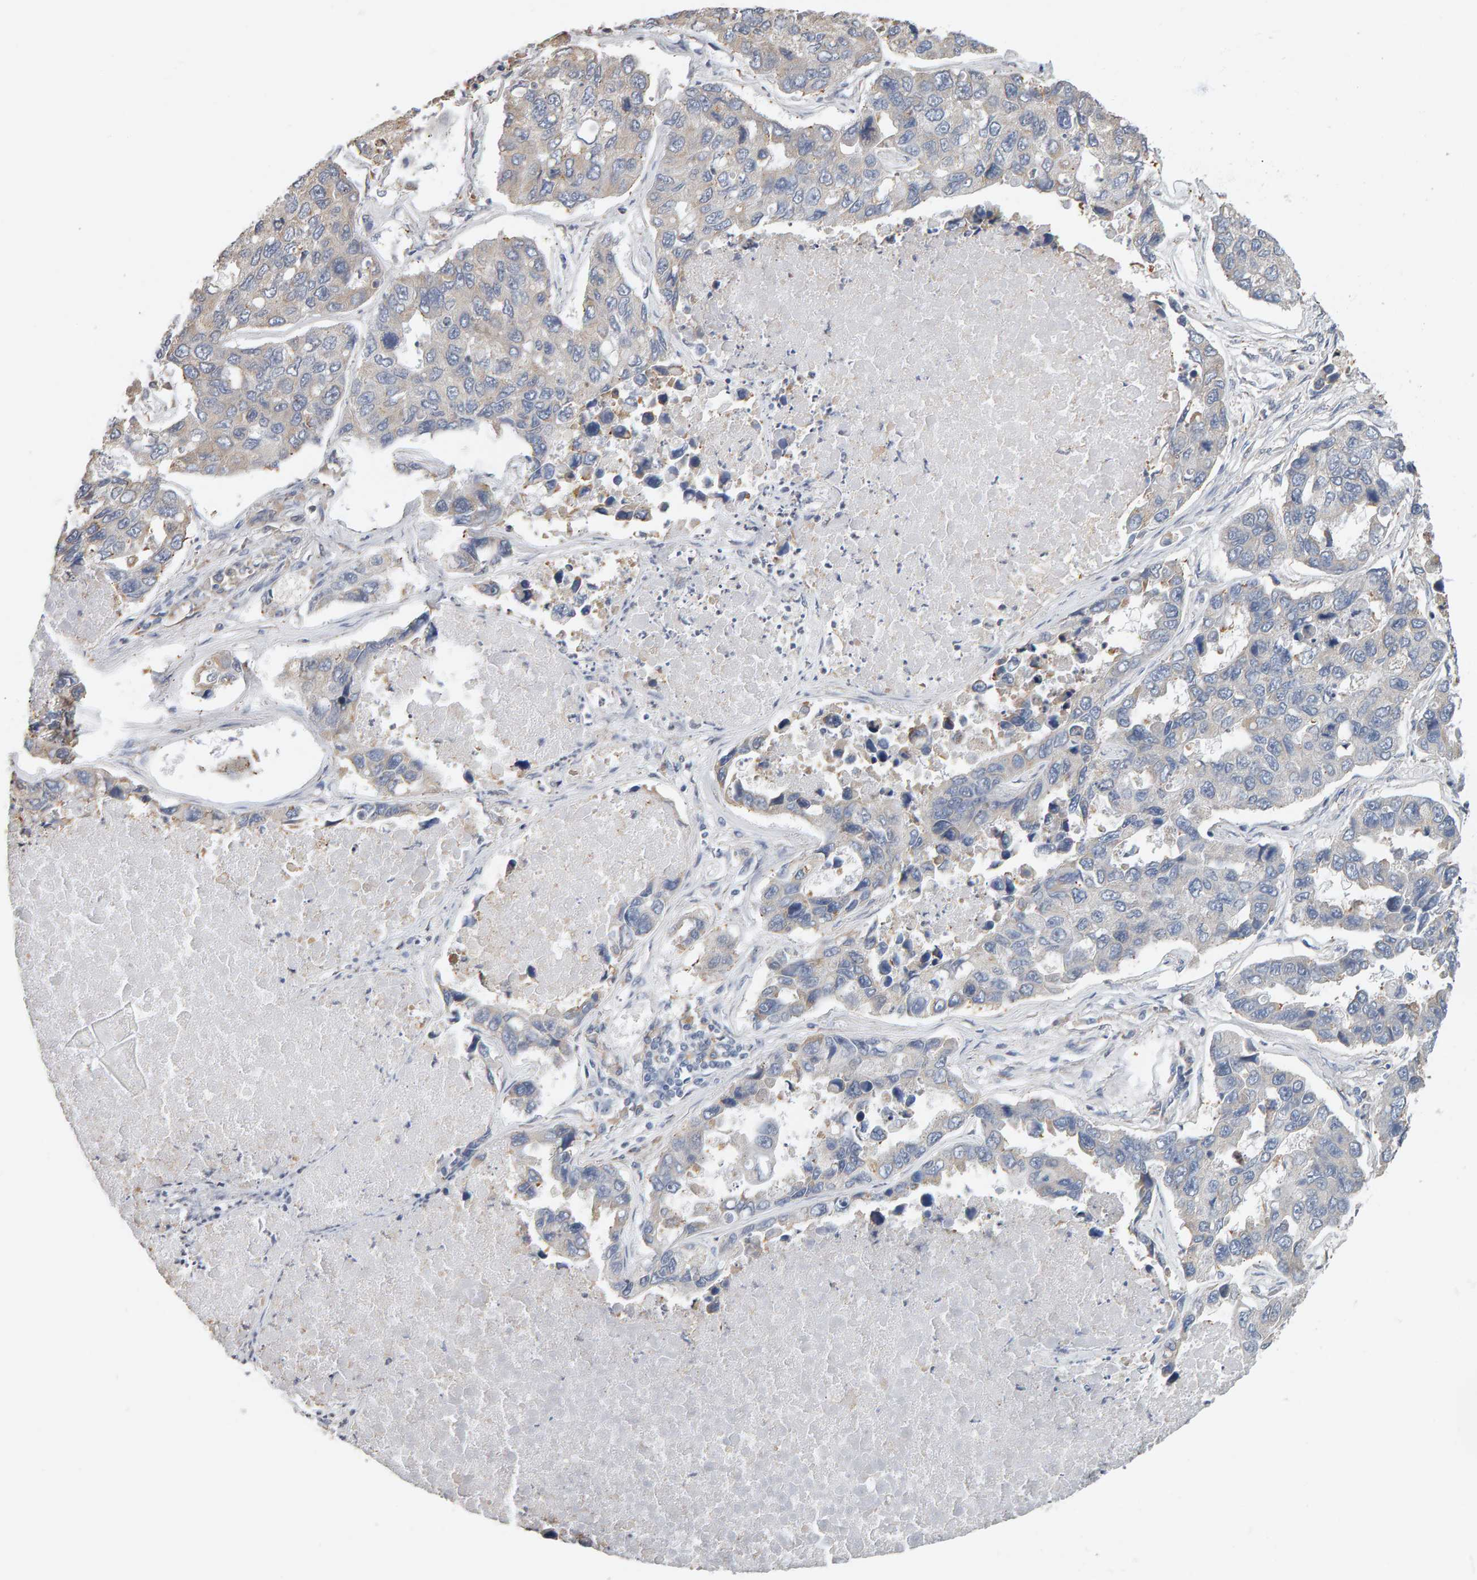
{"staining": {"intensity": "negative", "quantity": "none", "location": "none"}, "tissue": "lung cancer", "cell_type": "Tumor cells", "image_type": "cancer", "snomed": [{"axis": "morphology", "description": "Adenocarcinoma, NOS"}, {"axis": "topography", "description": "Lung"}], "caption": "IHC micrograph of neoplastic tissue: lung cancer stained with DAB shows no significant protein expression in tumor cells. (Brightfield microscopy of DAB (3,3'-diaminobenzidine) IHC at high magnification).", "gene": "ADHFE1", "patient": {"sex": "male", "age": 64}}